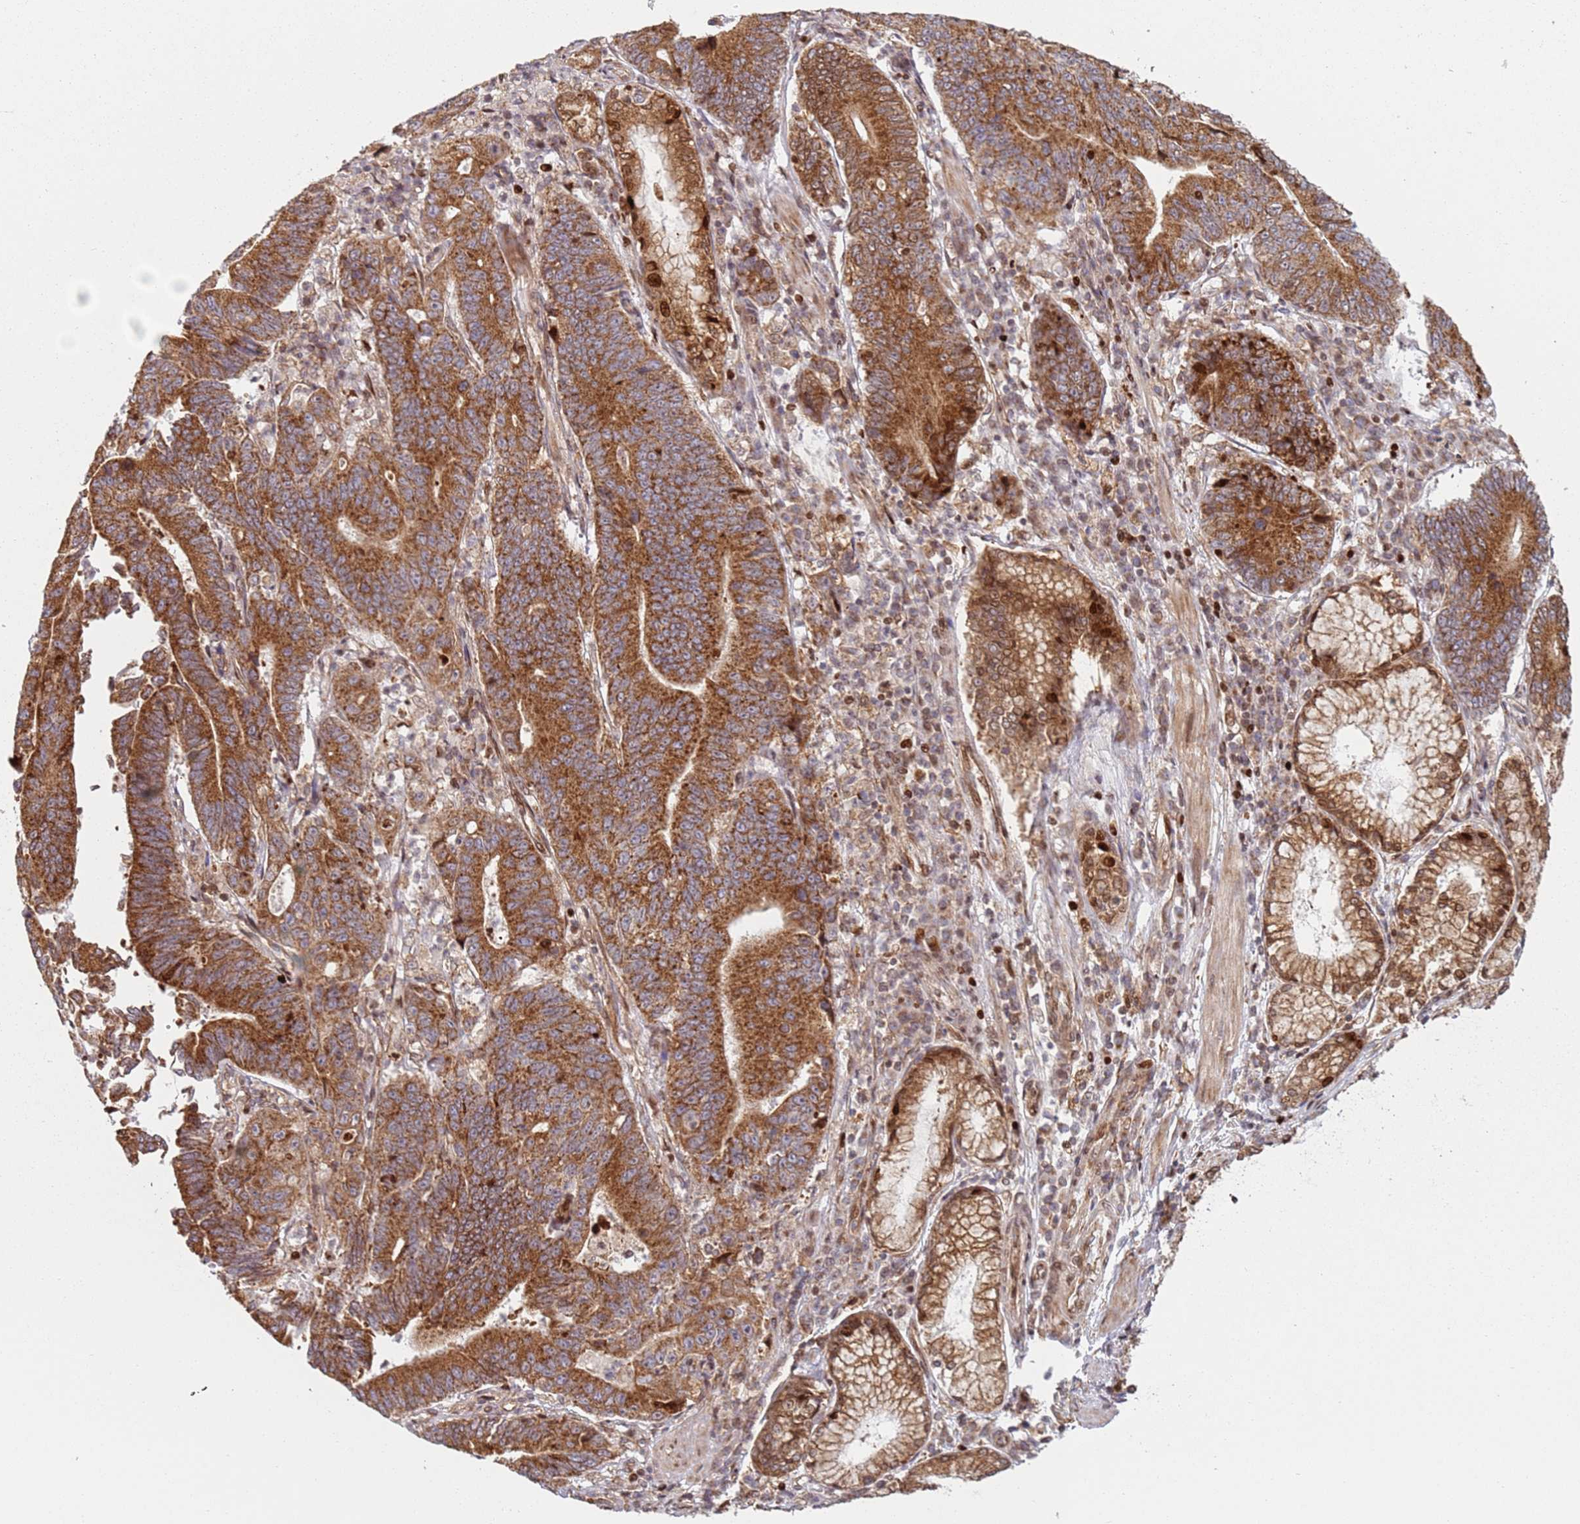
{"staining": {"intensity": "strong", "quantity": ">75%", "location": "cytoplasmic/membranous"}, "tissue": "stomach cancer", "cell_type": "Tumor cells", "image_type": "cancer", "snomed": [{"axis": "morphology", "description": "Adenocarcinoma, NOS"}, {"axis": "topography", "description": "Stomach"}], "caption": "This is an image of immunohistochemistry staining of adenocarcinoma (stomach), which shows strong expression in the cytoplasmic/membranous of tumor cells.", "gene": "HNRNPLL", "patient": {"sex": "male", "age": 59}}